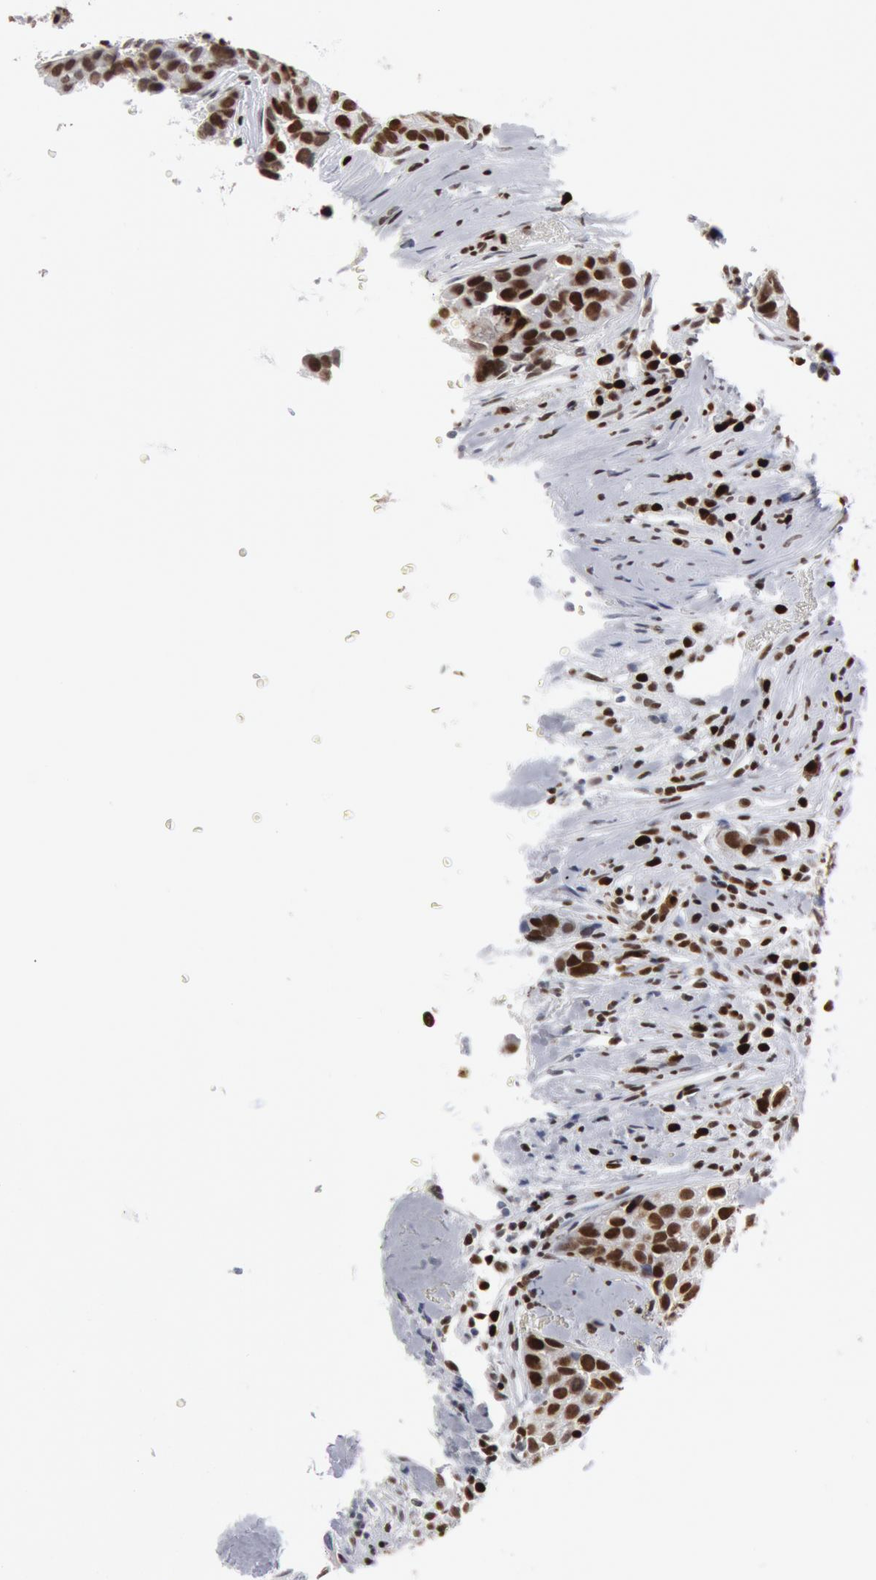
{"staining": {"intensity": "strong", "quantity": ">75%", "location": "nuclear"}, "tissue": "breast cancer", "cell_type": "Tumor cells", "image_type": "cancer", "snomed": [{"axis": "morphology", "description": "Duct carcinoma"}, {"axis": "topography", "description": "Breast"}], "caption": "The histopathology image reveals a brown stain indicating the presence of a protein in the nuclear of tumor cells in breast cancer (invasive ductal carcinoma).", "gene": "SUB1", "patient": {"sex": "female", "age": 91}}